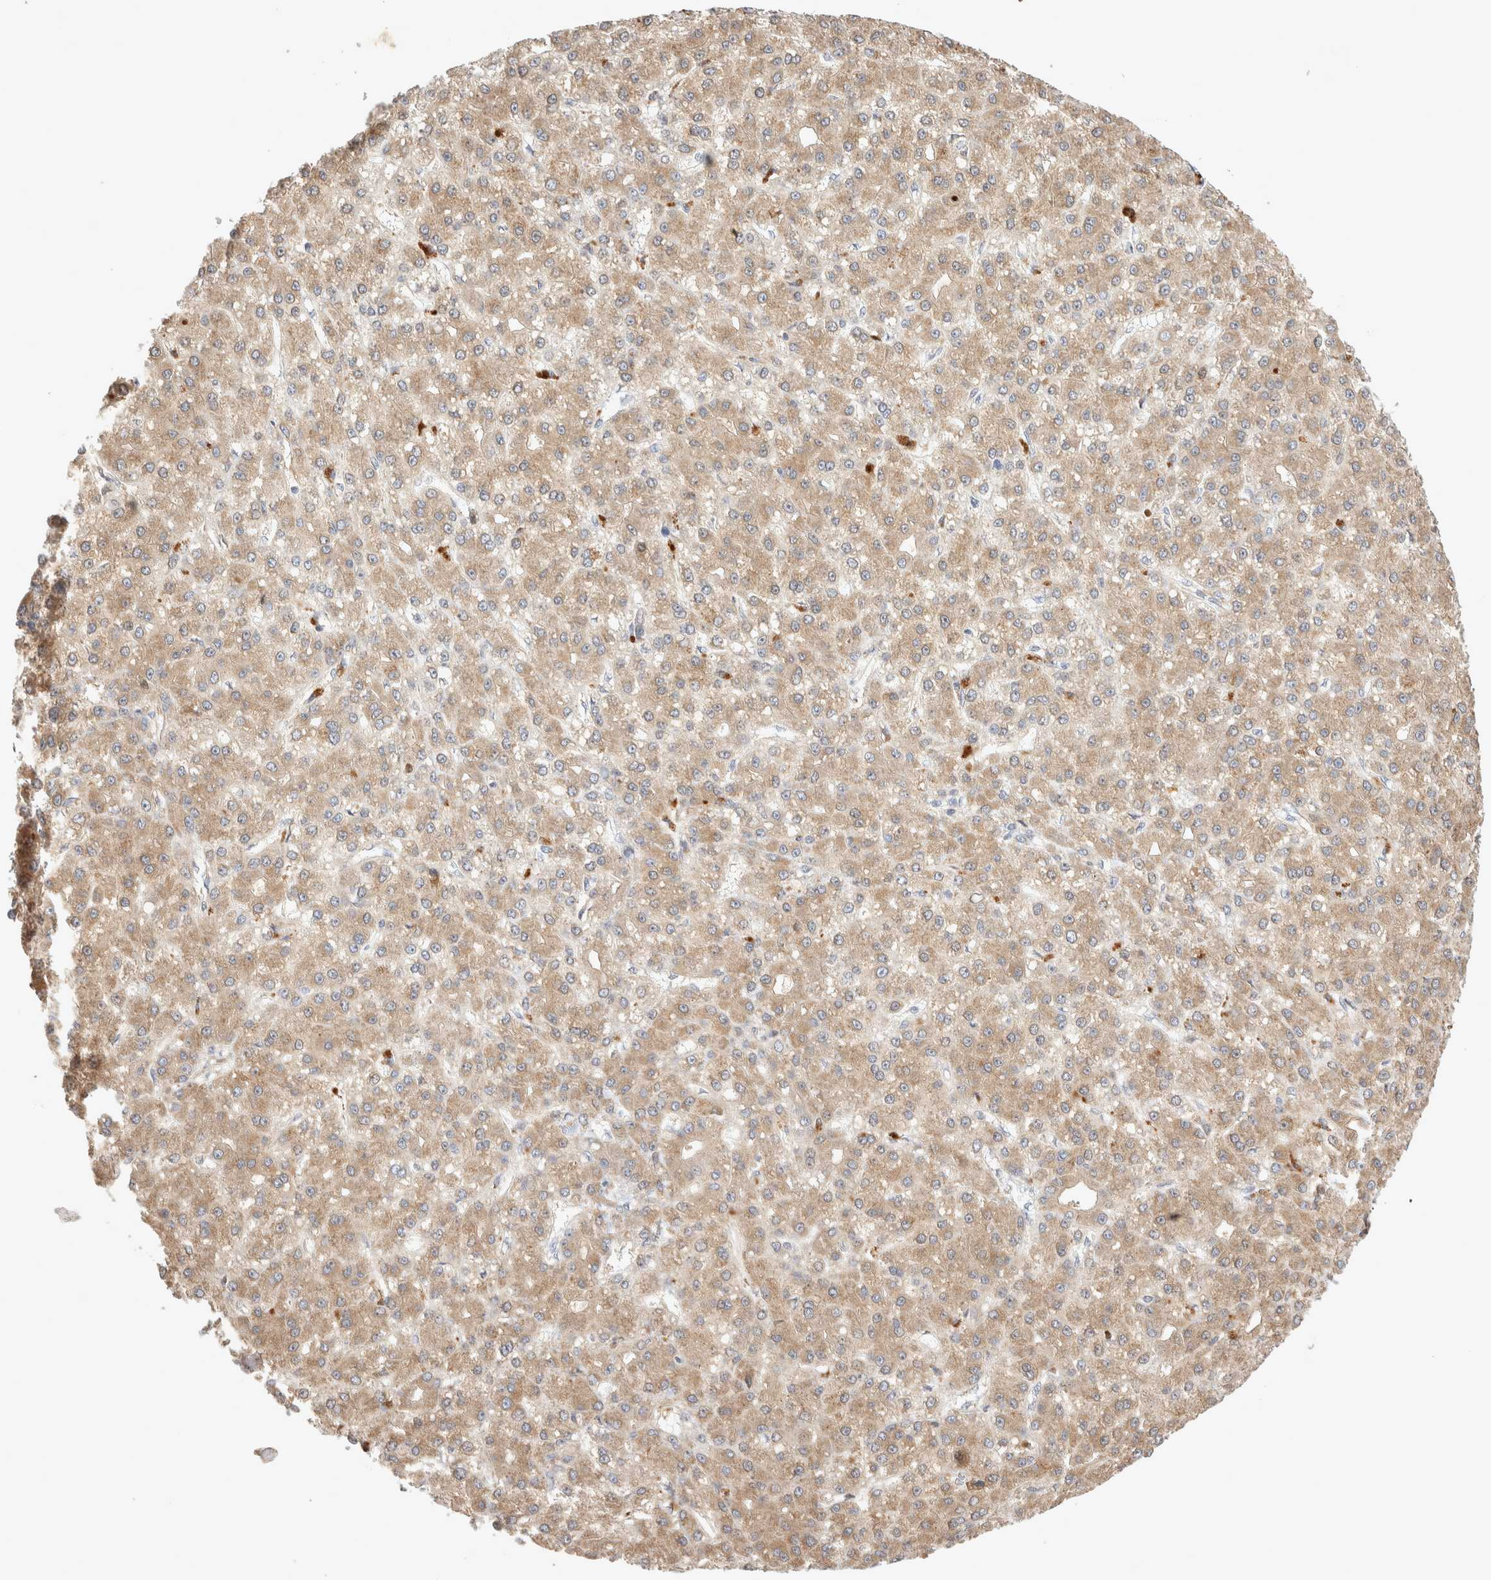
{"staining": {"intensity": "moderate", "quantity": ">75%", "location": "cytoplasmic/membranous"}, "tissue": "liver cancer", "cell_type": "Tumor cells", "image_type": "cancer", "snomed": [{"axis": "morphology", "description": "Carcinoma, Hepatocellular, NOS"}, {"axis": "topography", "description": "Liver"}], "caption": "The image demonstrates staining of hepatocellular carcinoma (liver), revealing moderate cytoplasmic/membranous protein positivity (brown color) within tumor cells.", "gene": "NMU", "patient": {"sex": "male", "age": 67}}